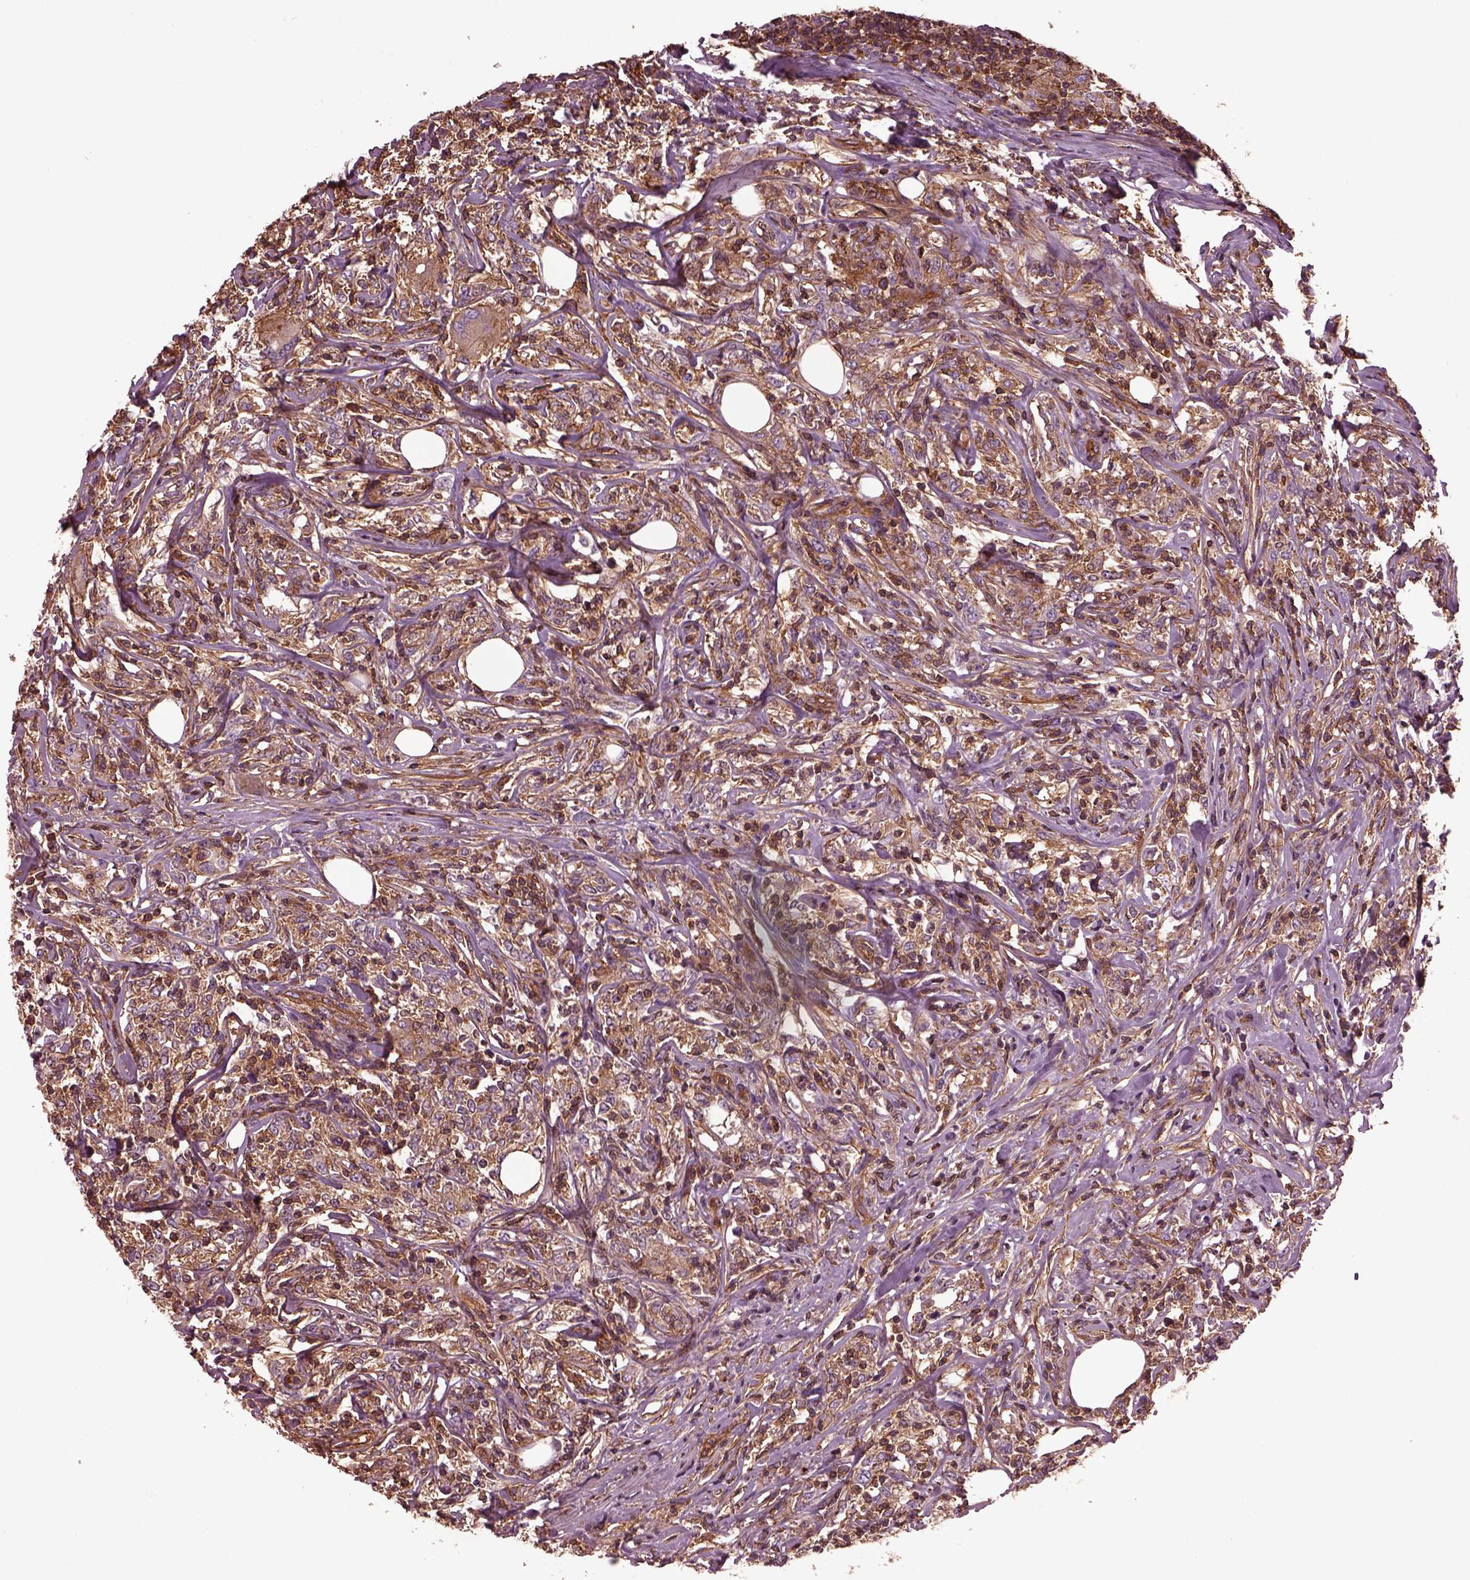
{"staining": {"intensity": "moderate", "quantity": ">75%", "location": "cytoplasmic/membranous"}, "tissue": "lymphoma", "cell_type": "Tumor cells", "image_type": "cancer", "snomed": [{"axis": "morphology", "description": "Malignant lymphoma, non-Hodgkin's type, High grade"}, {"axis": "topography", "description": "Lymph node"}], "caption": "Brown immunohistochemical staining in lymphoma exhibits moderate cytoplasmic/membranous staining in approximately >75% of tumor cells.", "gene": "MYL6", "patient": {"sex": "female", "age": 84}}